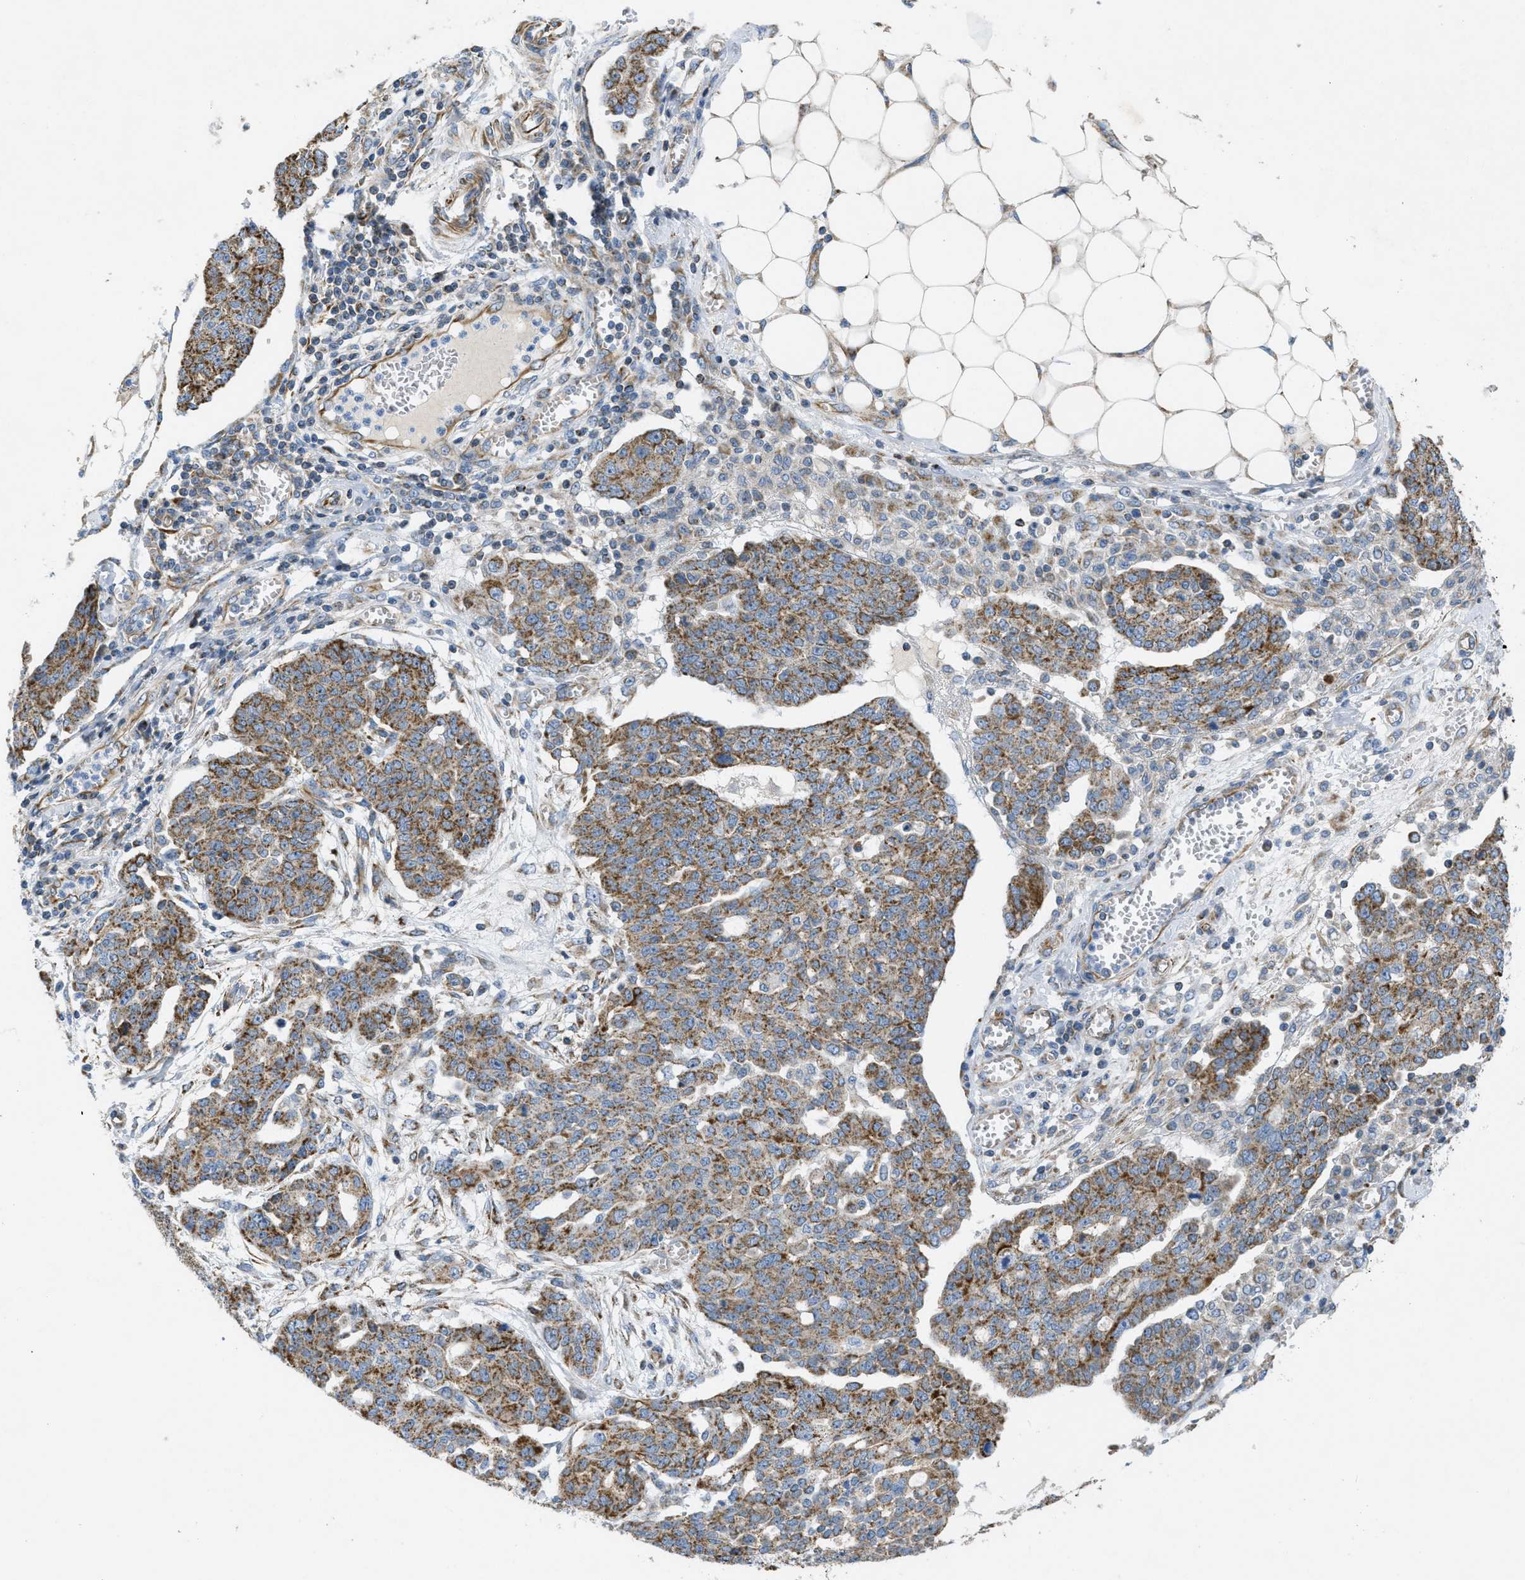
{"staining": {"intensity": "strong", "quantity": "25%-75%", "location": "cytoplasmic/membranous"}, "tissue": "ovarian cancer", "cell_type": "Tumor cells", "image_type": "cancer", "snomed": [{"axis": "morphology", "description": "Cystadenocarcinoma, serous, NOS"}, {"axis": "topography", "description": "Soft tissue"}, {"axis": "topography", "description": "Ovary"}], "caption": "Protein staining by immunohistochemistry (IHC) displays strong cytoplasmic/membranous expression in approximately 25%-75% of tumor cells in ovarian cancer.", "gene": "BTN3A1", "patient": {"sex": "female", "age": 57}}